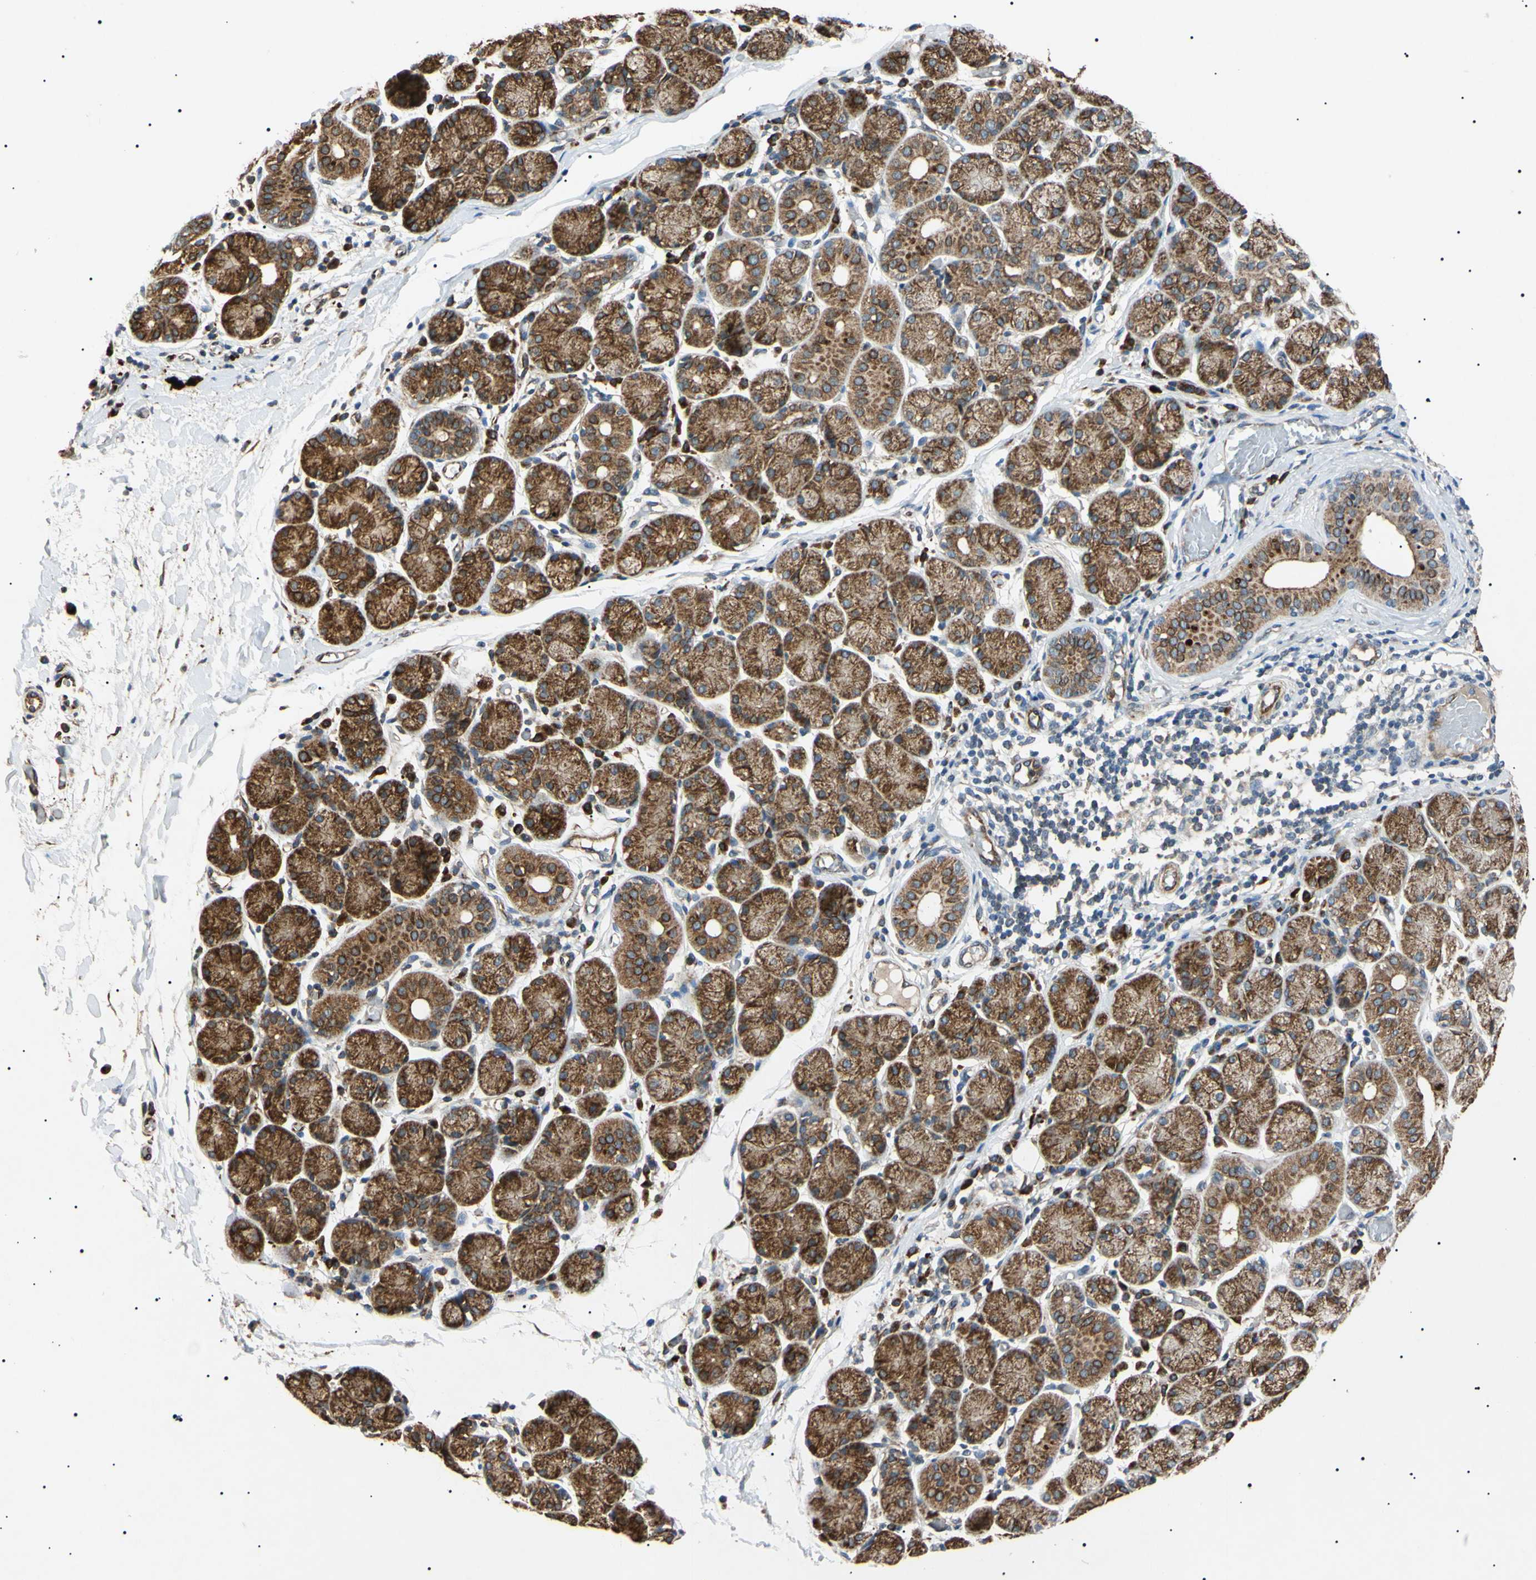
{"staining": {"intensity": "moderate", "quantity": ">75%", "location": "cytoplasmic/membranous"}, "tissue": "salivary gland", "cell_type": "Glandular cells", "image_type": "normal", "snomed": [{"axis": "morphology", "description": "Normal tissue, NOS"}, {"axis": "topography", "description": "Salivary gland"}], "caption": "A brown stain highlights moderate cytoplasmic/membranous positivity of a protein in glandular cells of benign salivary gland. (DAB IHC, brown staining for protein, blue staining for nuclei).", "gene": "TUBB4A", "patient": {"sex": "female", "age": 24}}